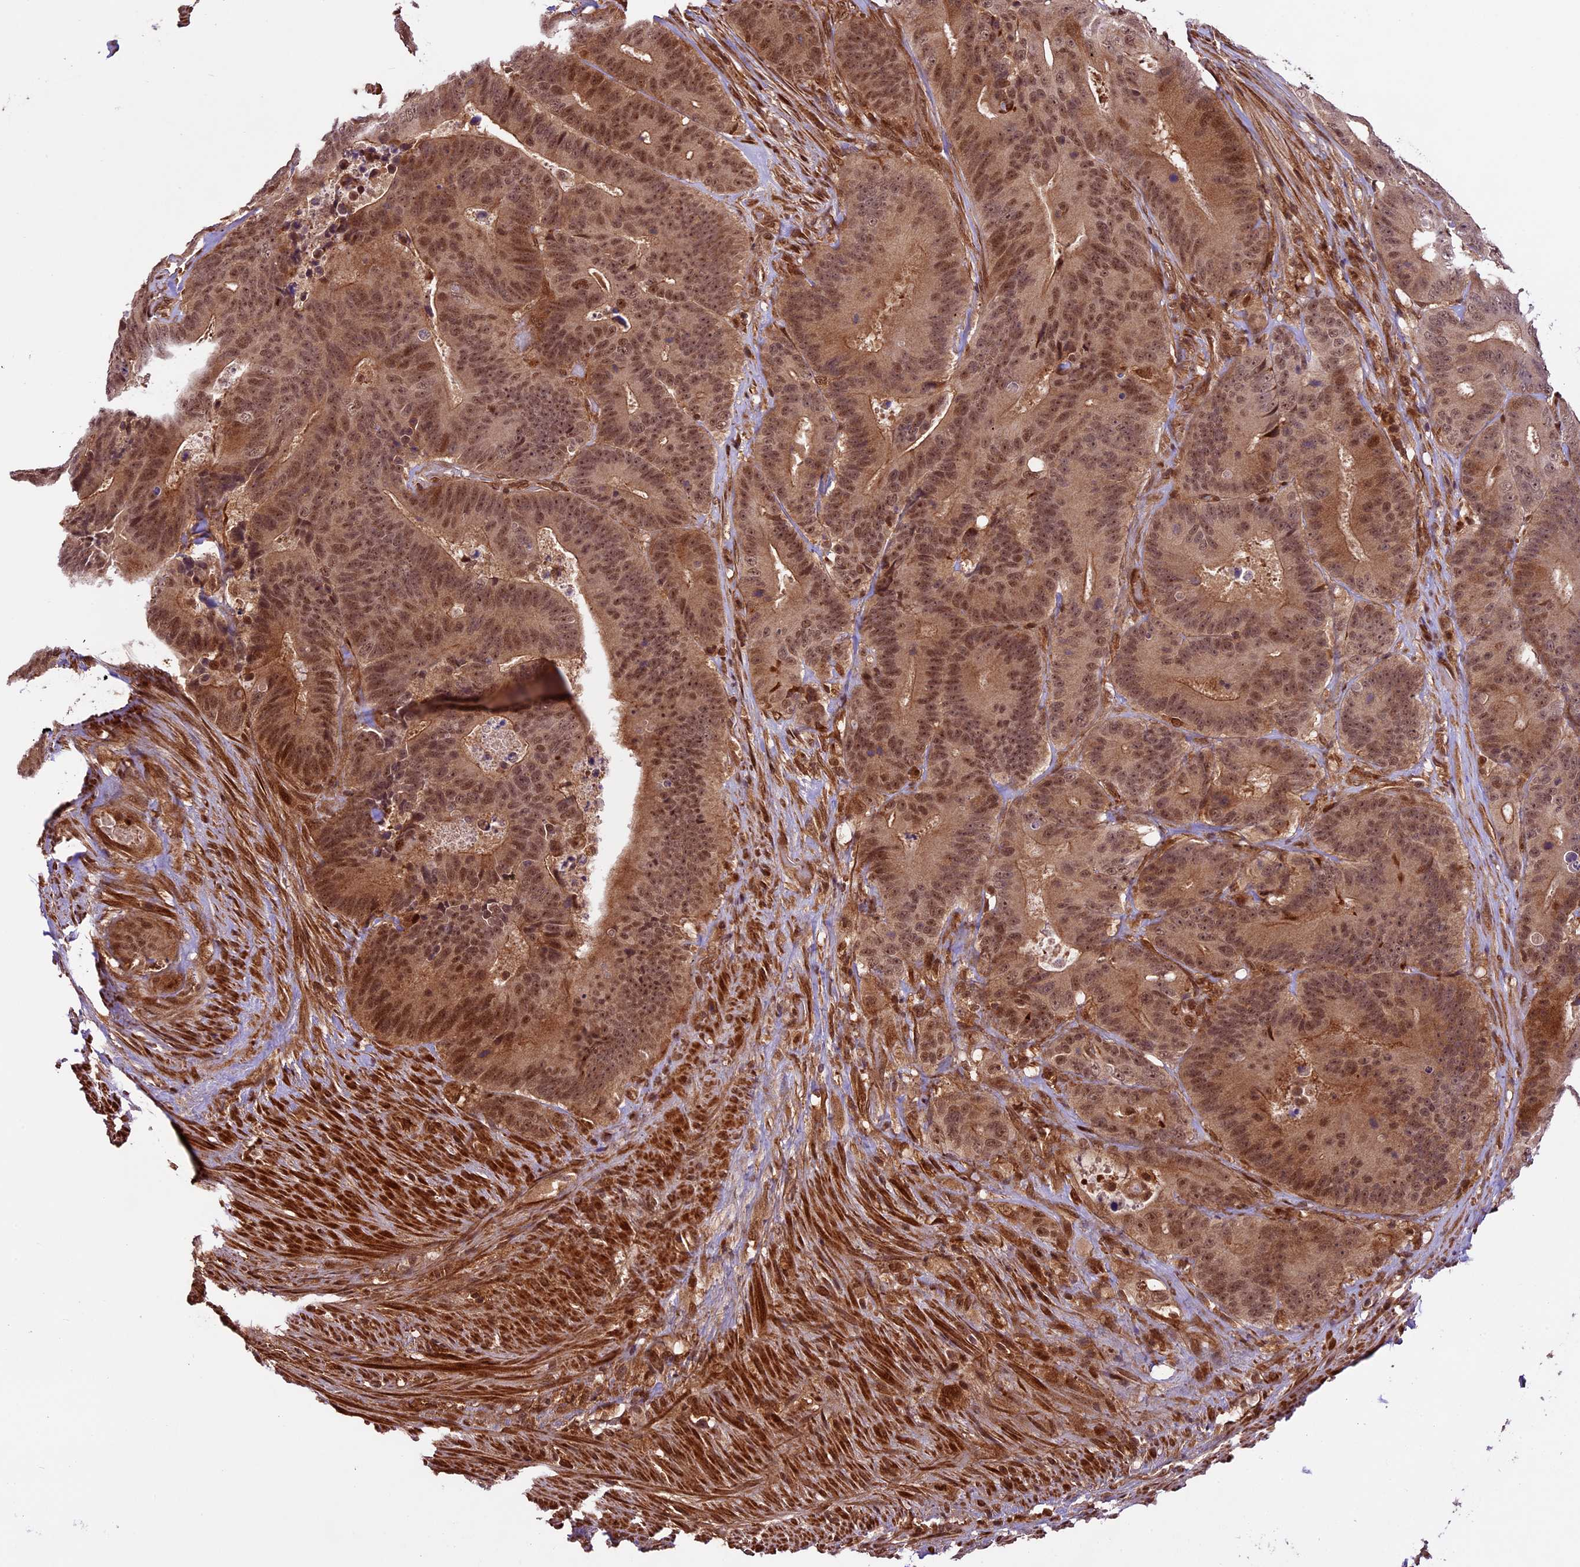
{"staining": {"intensity": "moderate", "quantity": ">75%", "location": "cytoplasmic/membranous,nuclear"}, "tissue": "colorectal cancer", "cell_type": "Tumor cells", "image_type": "cancer", "snomed": [{"axis": "morphology", "description": "Adenocarcinoma, NOS"}, {"axis": "topography", "description": "Colon"}], "caption": "Immunohistochemistry (IHC) image of neoplastic tissue: adenocarcinoma (colorectal) stained using IHC exhibits medium levels of moderate protein expression localized specifically in the cytoplasmic/membranous and nuclear of tumor cells, appearing as a cytoplasmic/membranous and nuclear brown color.", "gene": "DHX38", "patient": {"sex": "male", "age": 83}}